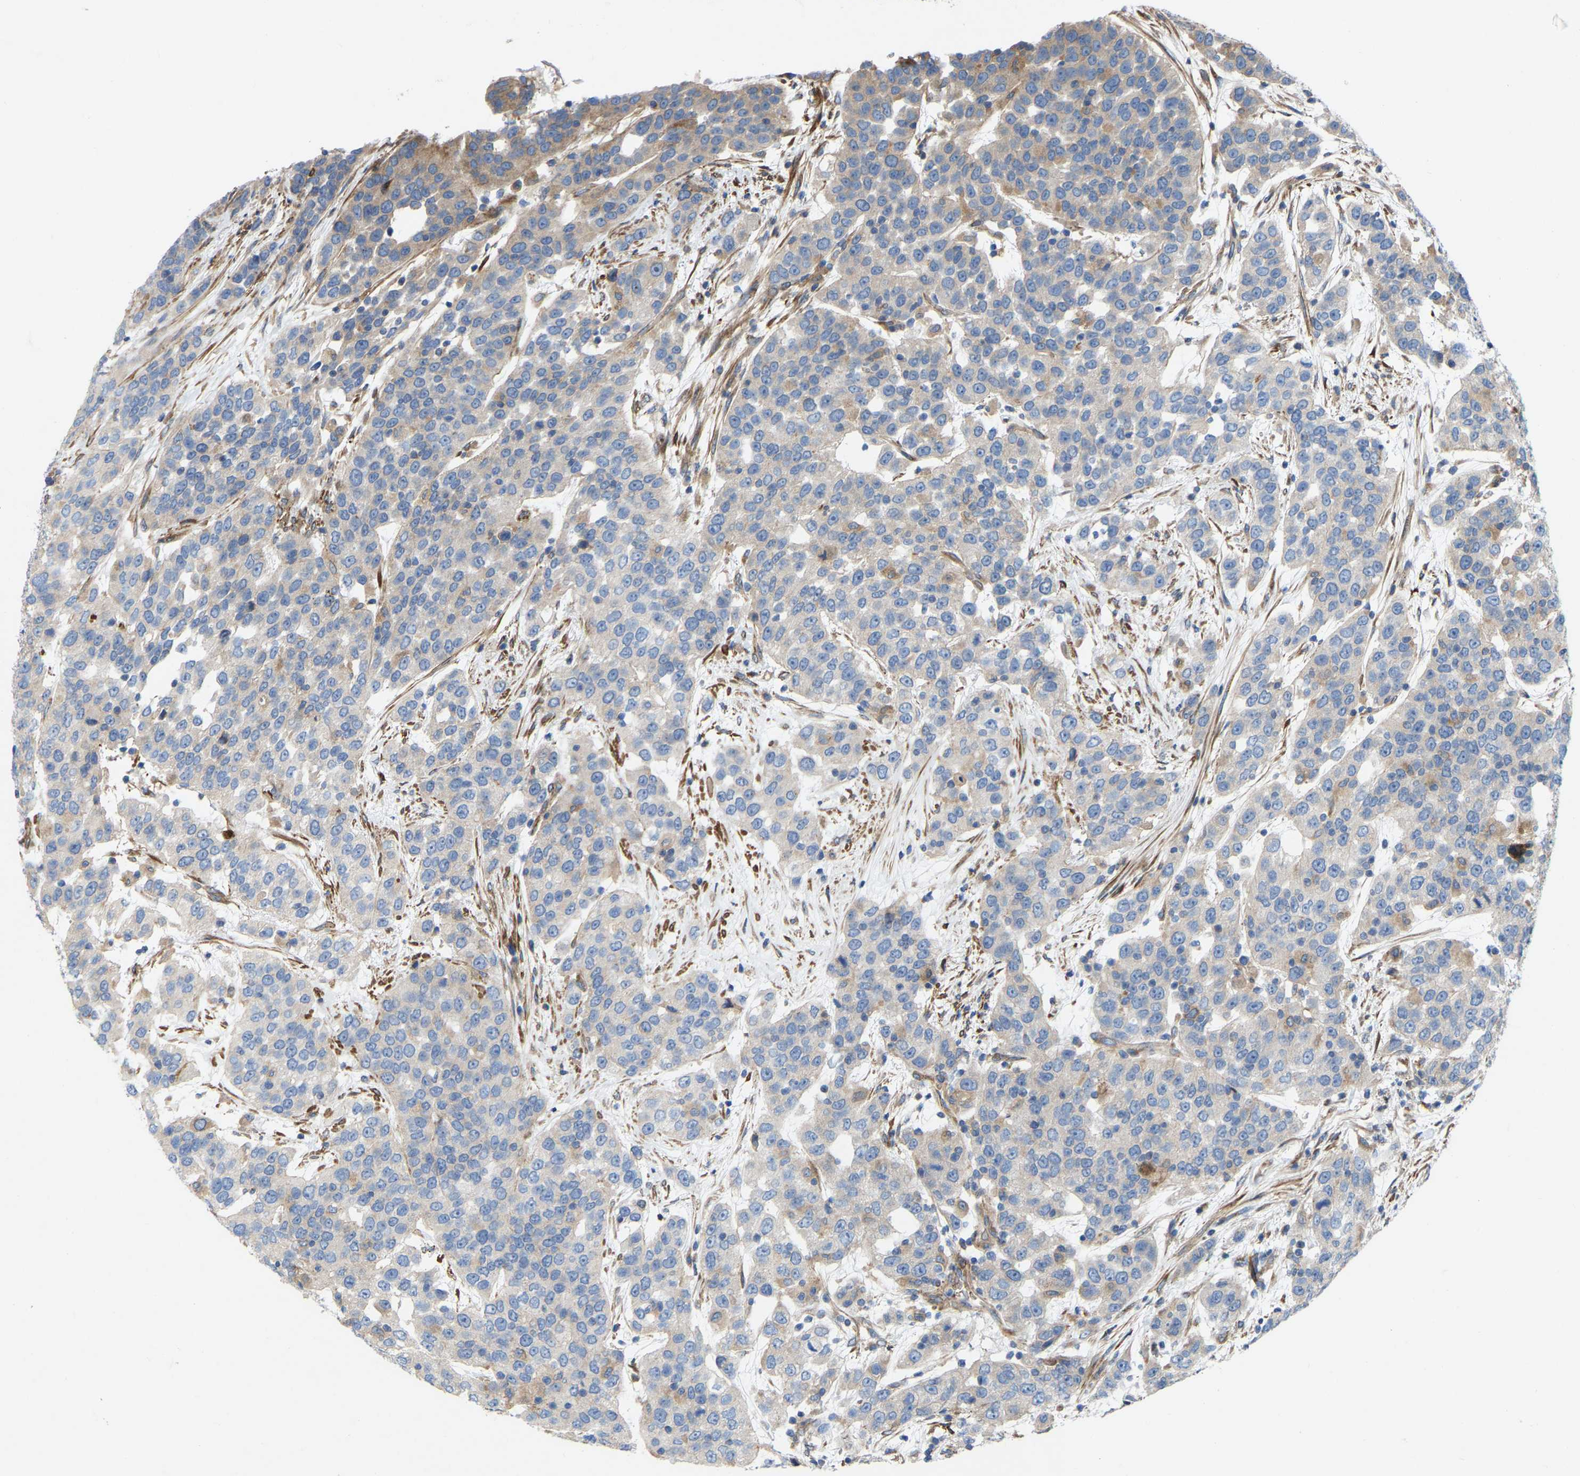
{"staining": {"intensity": "moderate", "quantity": "<25%", "location": "cytoplasmic/membranous"}, "tissue": "urothelial cancer", "cell_type": "Tumor cells", "image_type": "cancer", "snomed": [{"axis": "morphology", "description": "Urothelial carcinoma, High grade"}, {"axis": "topography", "description": "Urinary bladder"}], "caption": "Immunohistochemical staining of urothelial carcinoma (high-grade) displays moderate cytoplasmic/membranous protein staining in approximately <25% of tumor cells. (DAB (3,3'-diaminobenzidine) IHC, brown staining for protein, blue staining for nuclei).", "gene": "TOR1B", "patient": {"sex": "female", "age": 80}}